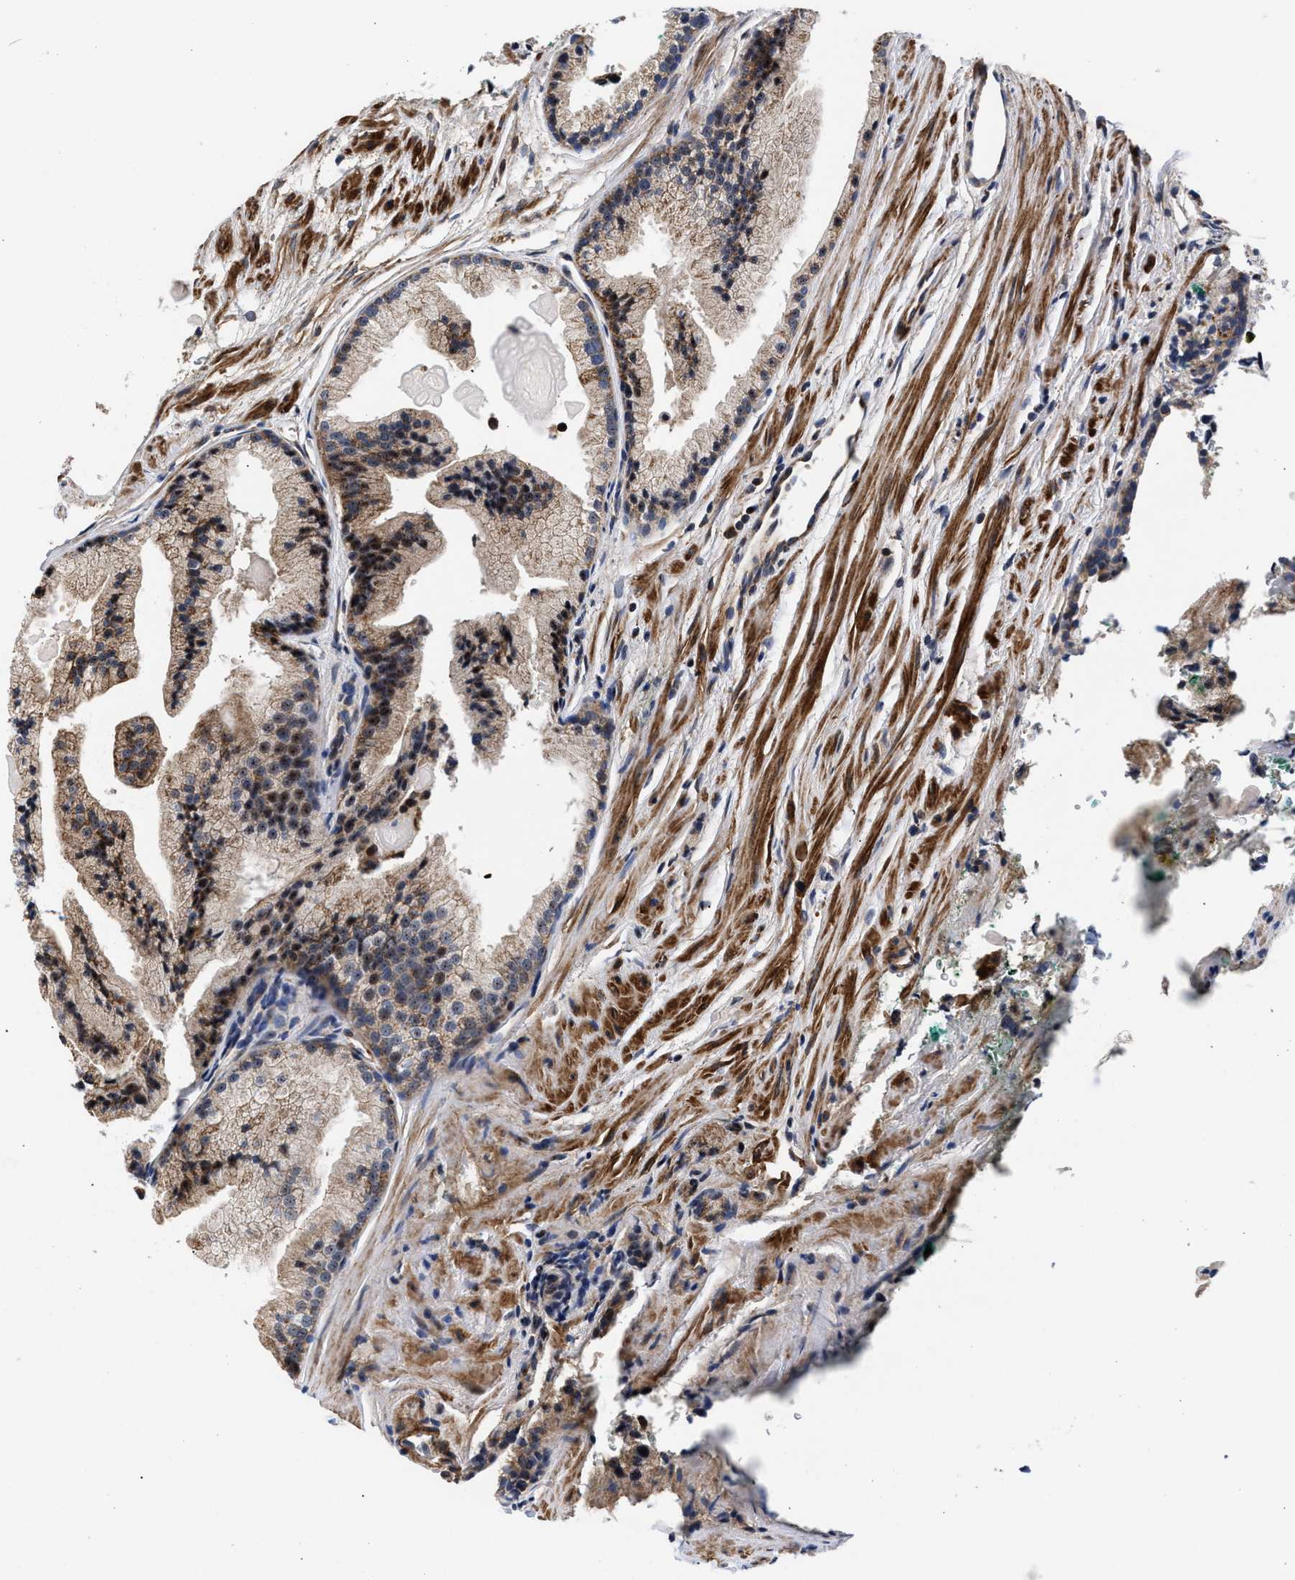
{"staining": {"intensity": "moderate", "quantity": ">75%", "location": "cytoplasmic/membranous,nuclear"}, "tissue": "prostate cancer", "cell_type": "Tumor cells", "image_type": "cancer", "snomed": [{"axis": "morphology", "description": "Adenocarcinoma, Low grade"}, {"axis": "topography", "description": "Prostate"}], "caption": "Prostate cancer stained with a brown dye displays moderate cytoplasmic/membranous and nuclear positive expression in about >75% of tumor cells.", "gene": "SGK1", "patient": {"sex": "male", "age": 69}}